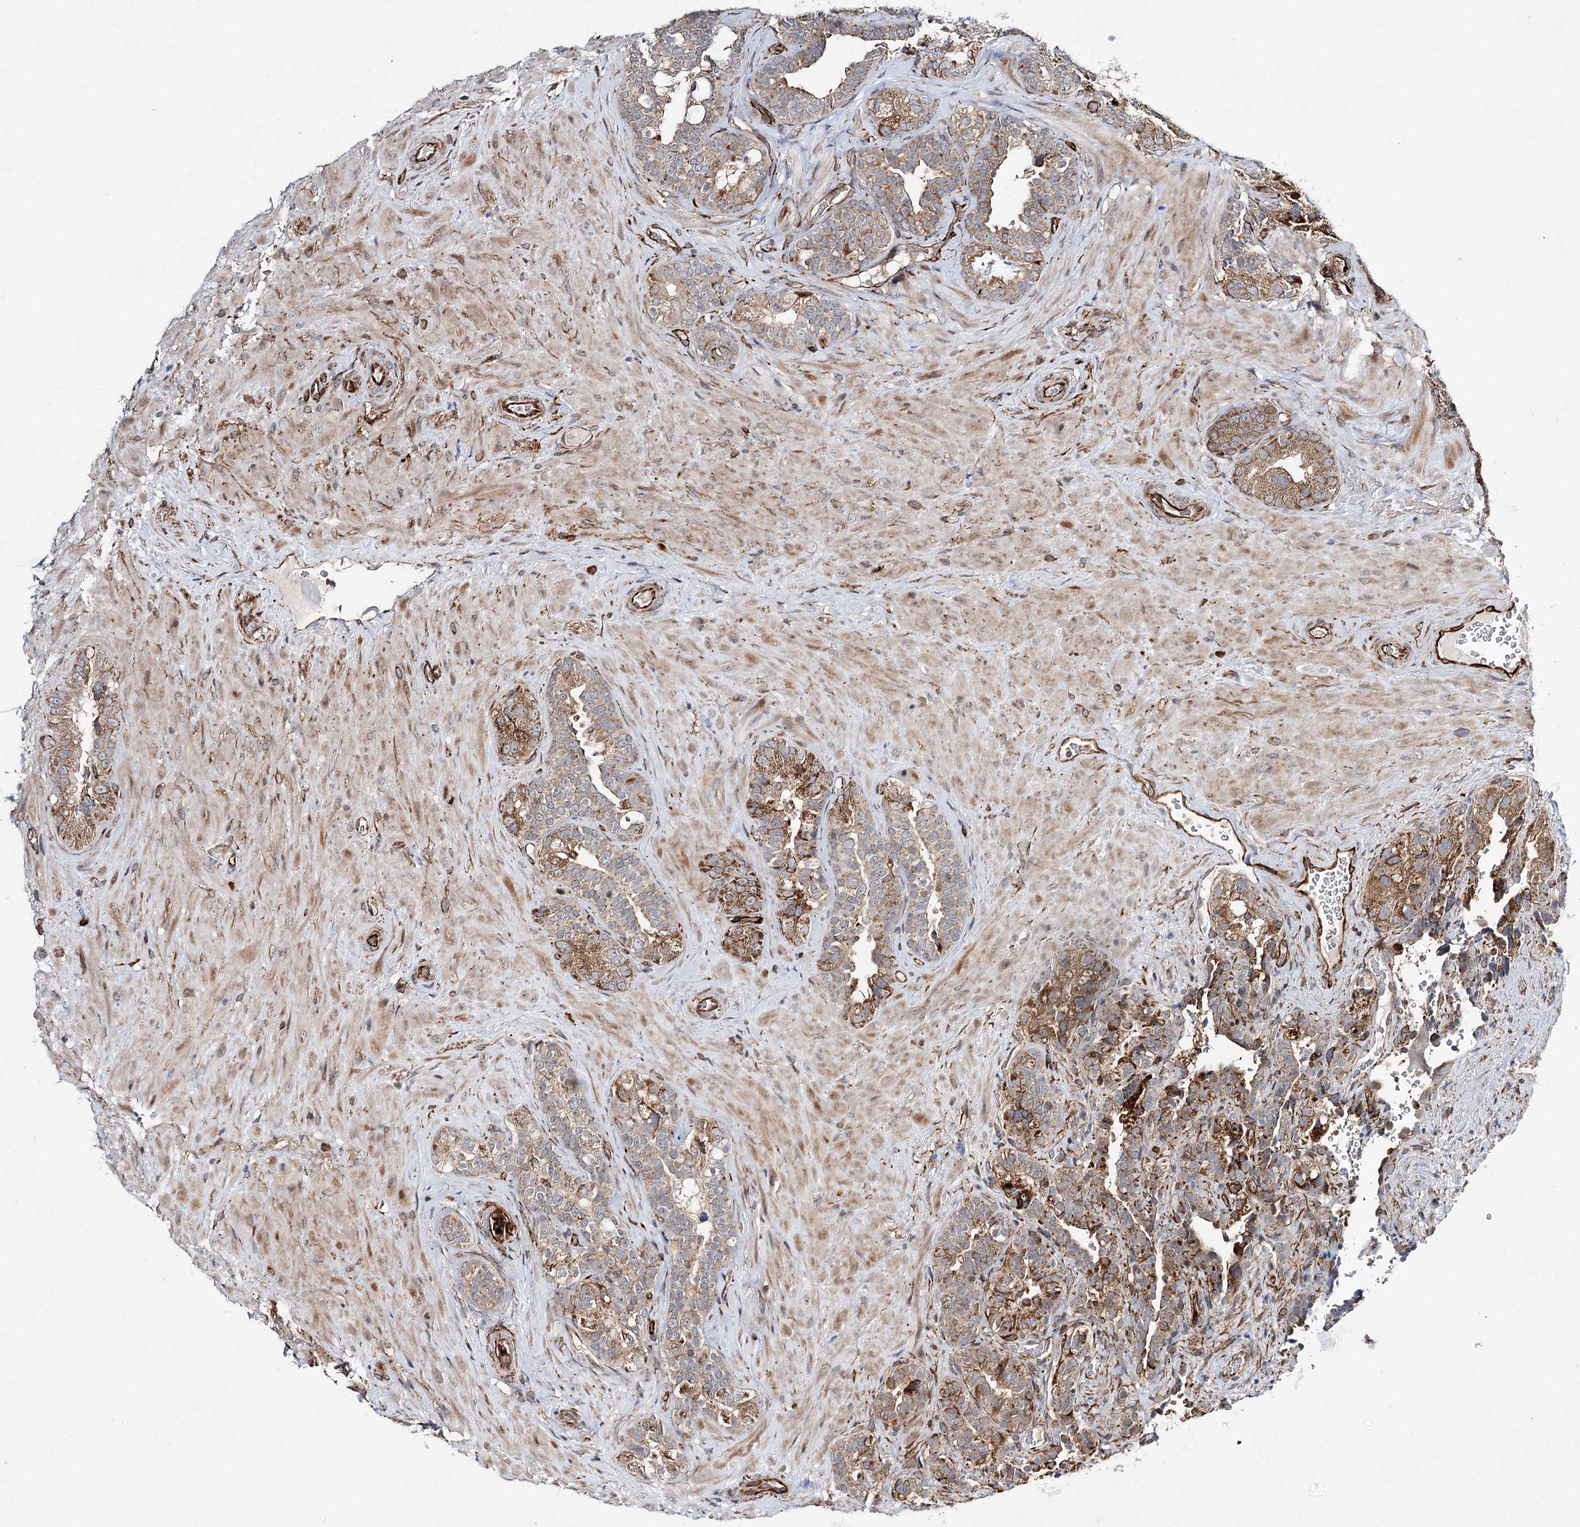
{"staining": {"intensity": "moderate", "quantity": ">75%", "location": "cytoplasmic/membranous"}, "tissue": "seminal vesicle", "cell_type": "Glandular cells", "image_type": "normal", "snomed": [{"axis": "morphology", "description": "Normal tissue, NOS"}, {"axis": "topography", "description": "Seminal veicle"}, {"axis": "topography", "description": "Peripheral nerve tissue"}], "caption": "IHC (DAB (3,3'-diaminobenzidine)) staining of normal seminal vesicle displays moderate cytoplasmic/membranous protein staining in about >75% of glandular cells. (DAB IHC with brightfield microscopy, high magnification).", "gene": "DPEP2", "patient": {"sex": "male", "age": 67}}